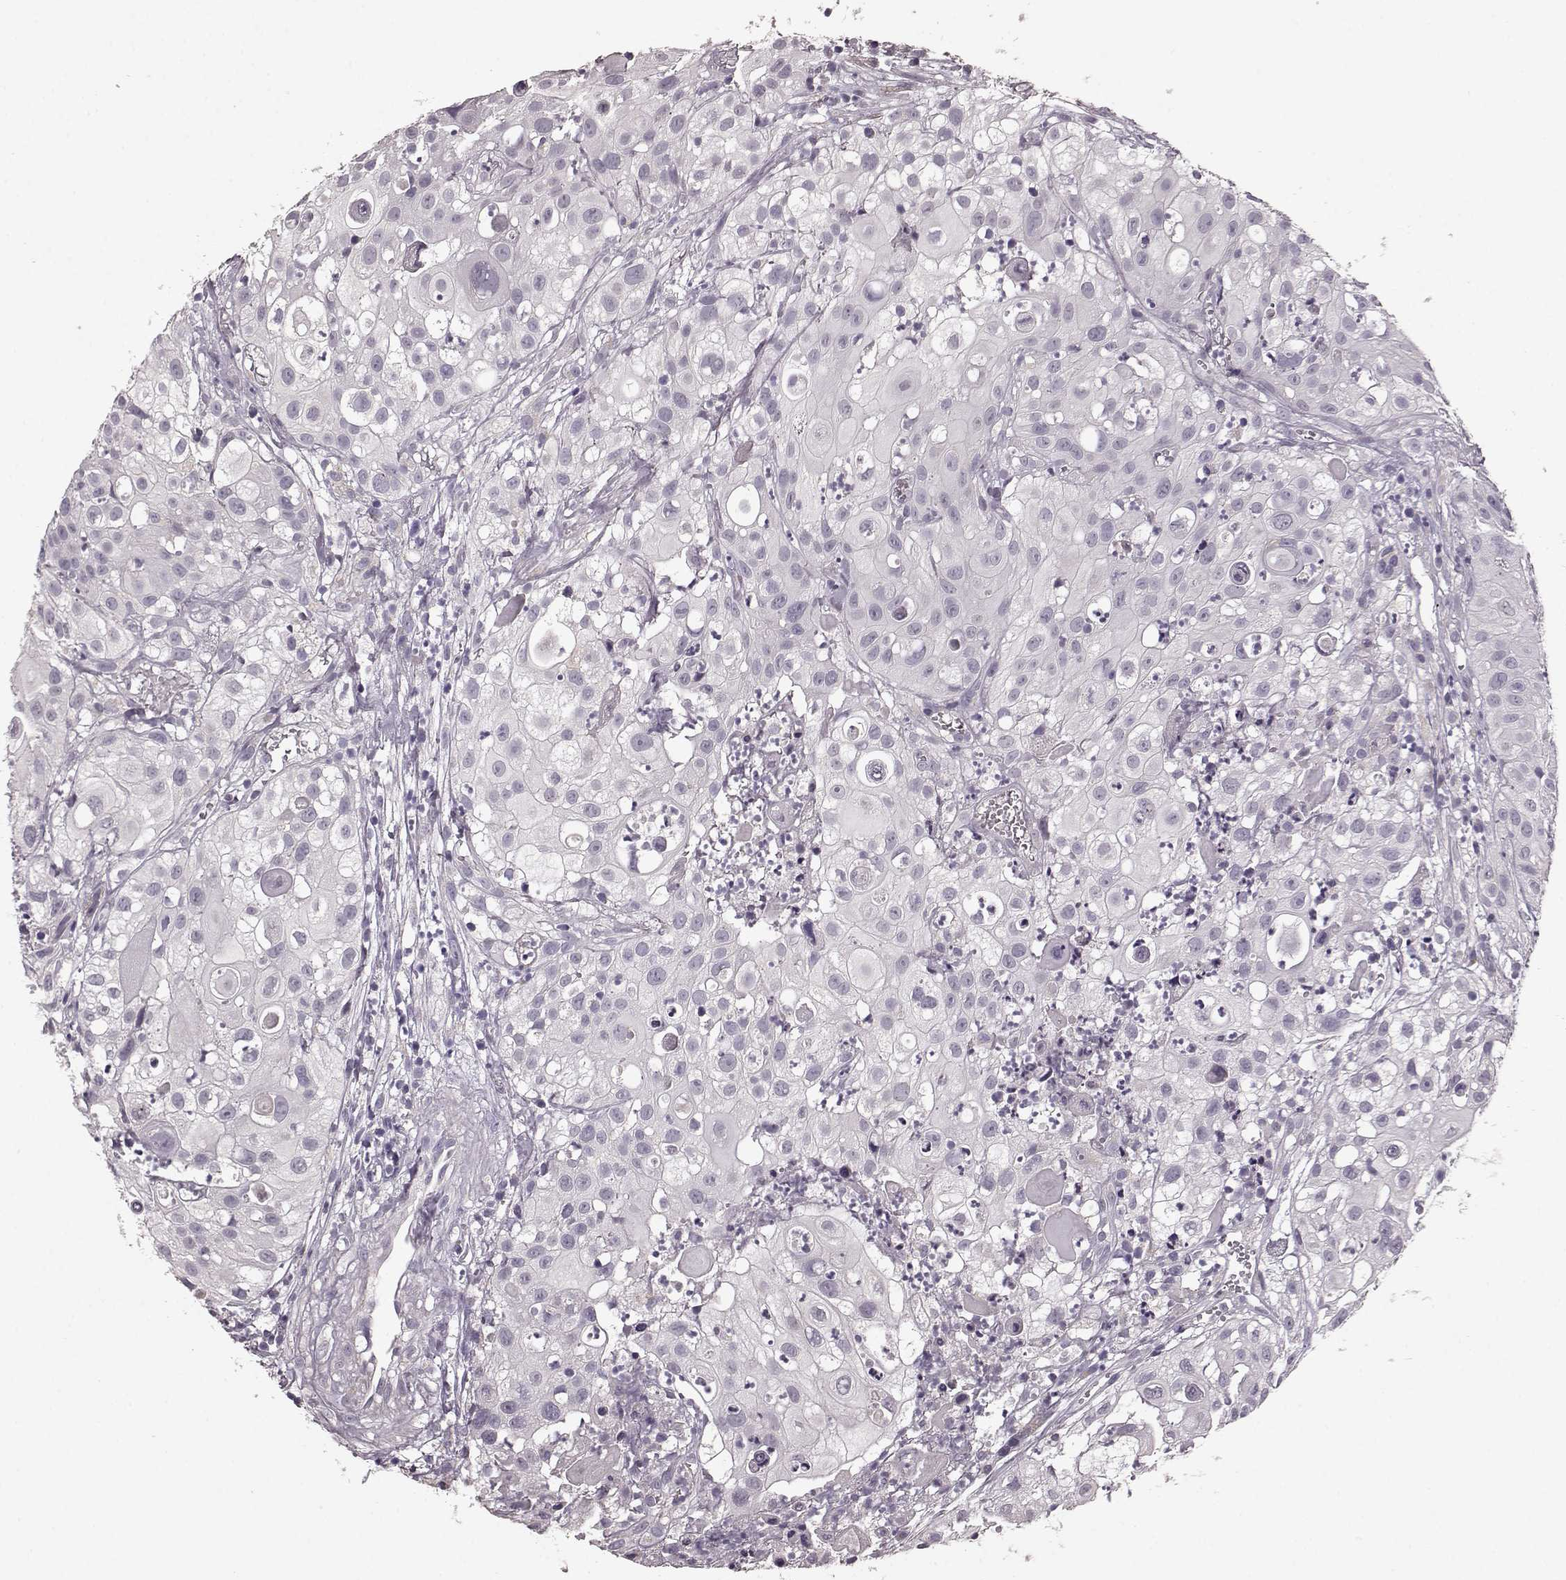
{"staining": {"intensity": "negative", "quantity": "none", "location": "none"}, "tissue": "urothelial cancer", "cell_type": "Tumor cells", "image_type": "cancer", "snomed": [{"axis": "morphology", "description": "Urothelial carcinoma, High grade"}, {"axis": "topography", "description": "Urinary bladder"}], "caption": "Photomicrograph shows no protein positivity in tumor cells of urothelial carcinoma (high-grade) tissue.", "gene": "SLC52A3", "patient": {"sex": "female", "age": 79}}